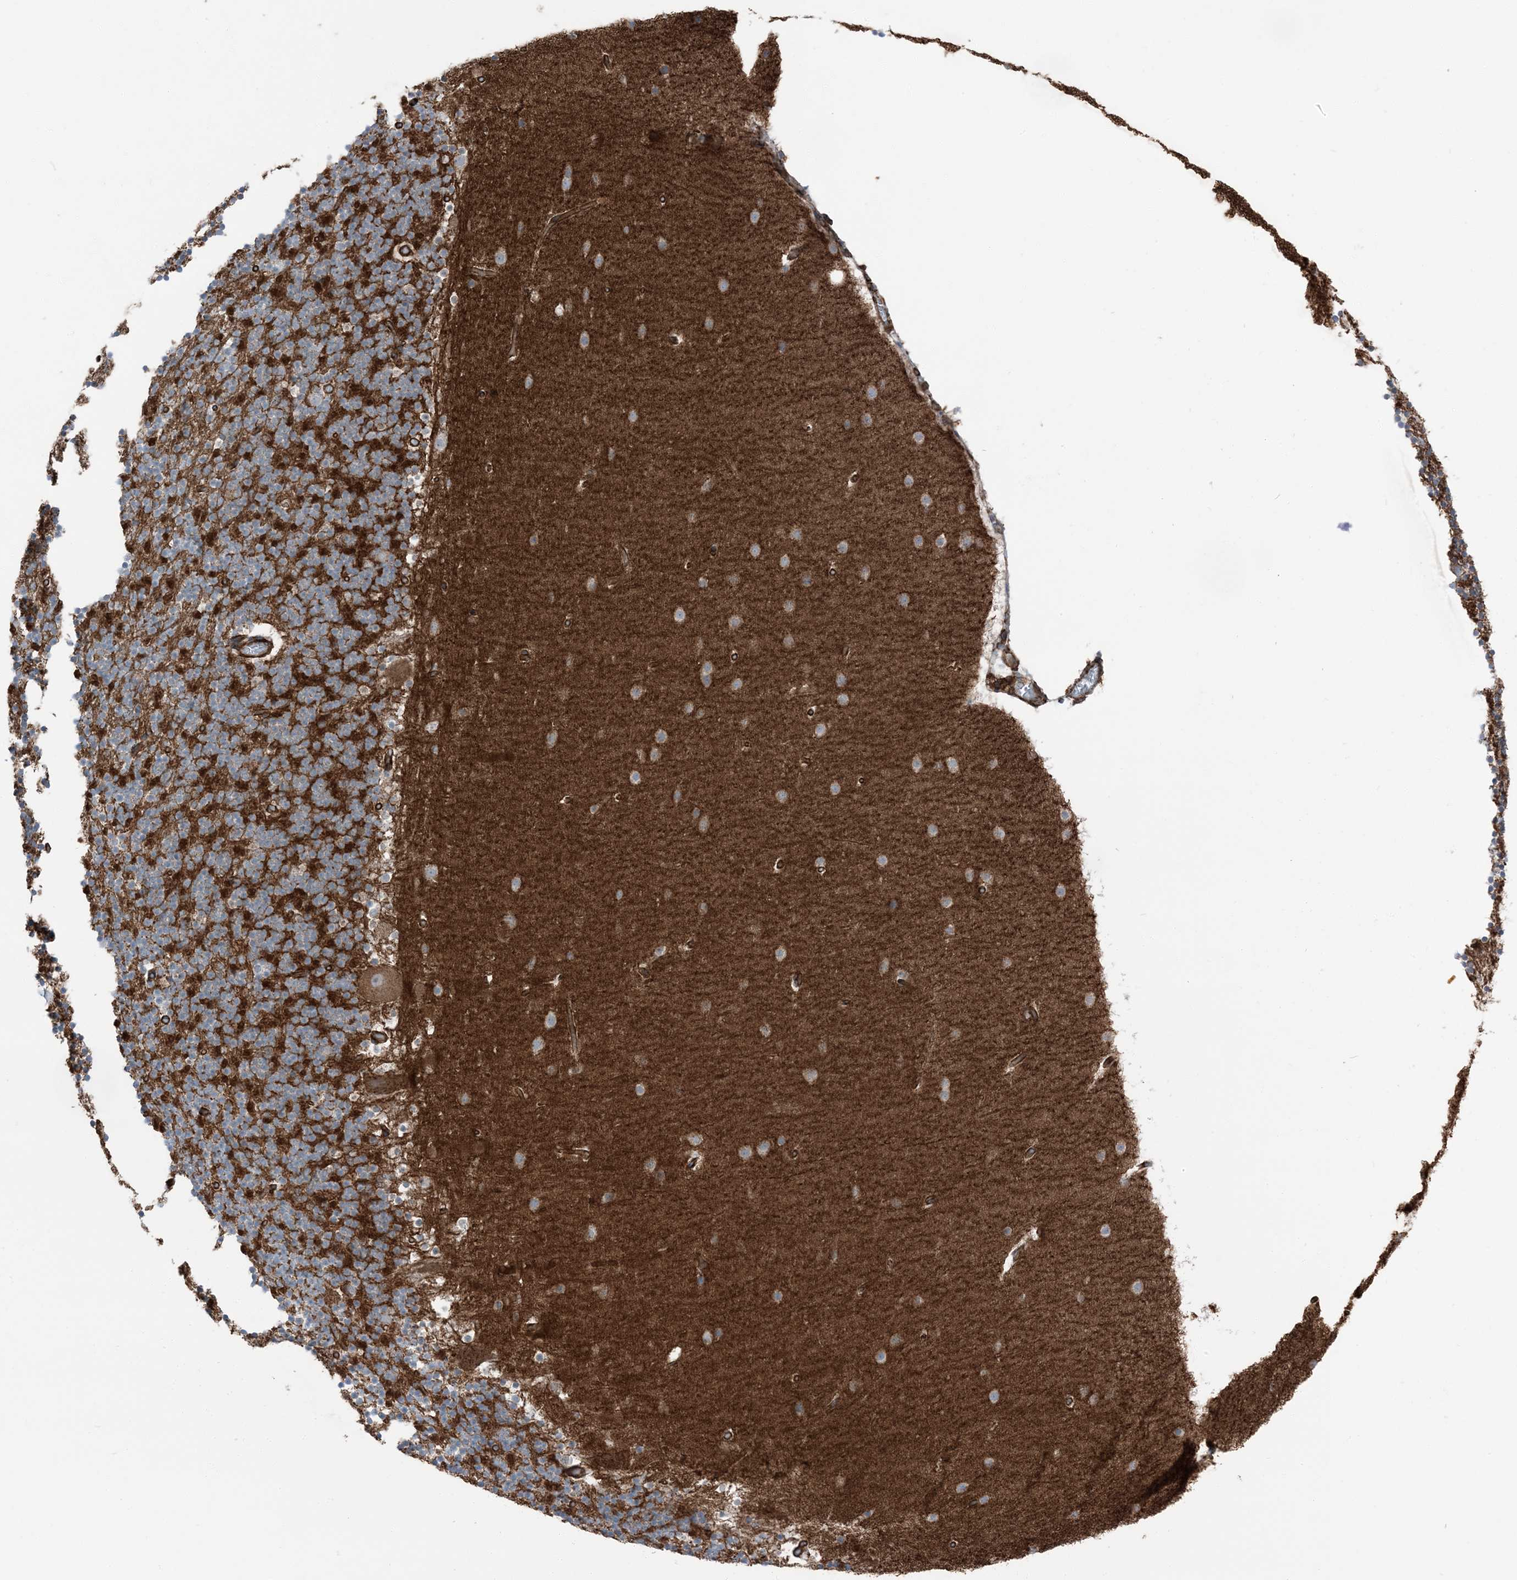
{"staining": {"intensity": "strong", "quantity": "<25%", "location": "cytoplasmic/membranous"}, "tissue": "cerebellum", "cell_type": "Cells in granular layer", "image_type": "normal", "snomed": [{"axis": "morphology", "description": "Normal tissue, NOS"}, {"axis": "topography", "description": "Cerebellum"}], "caption": "IHC of unremarkable human cerebellum displays medium levels of strong cytoplasmic/membranous expression in approximately <25% of cells in granular layer. The protein of interest is stained brown, and the nuclei are stained in blue (DAB IHC with brightfield microscopy, high magnification).", "gene": "ZFP90", "patient": {"sex": "male", "age": 57}}